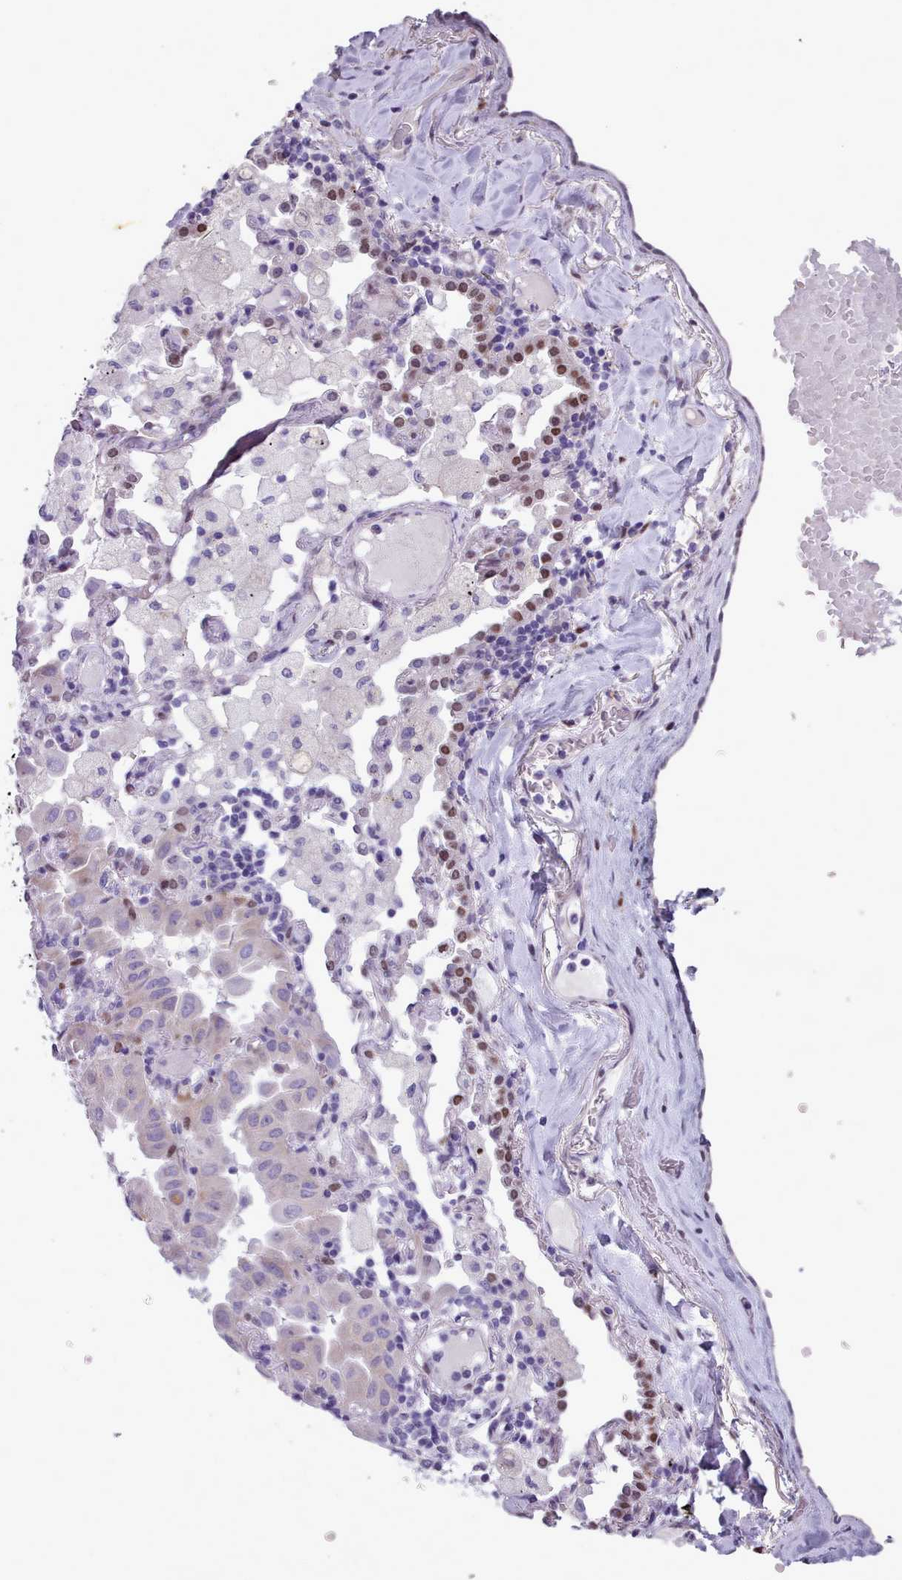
{"staining": {"intensity": "negative", "quantity": "none", "location": "none"}, "tissue": "lung cancer", "cell_type": "Tumor cells", "image_type": "cancer", "snomed": [{"axis": "morphology", "description": "Adenocarcinoma, NOS"}, {"axis": "topography", "description": "Lung"}], "caption": "DAB (3,3'-diaminobenzidine) immunohistochemical staining of human lung adenocarcinoma displays no significant positivity in tumor cells.", "gene": "KCNT2", "patient": {"sex": "male", "age": 64}}